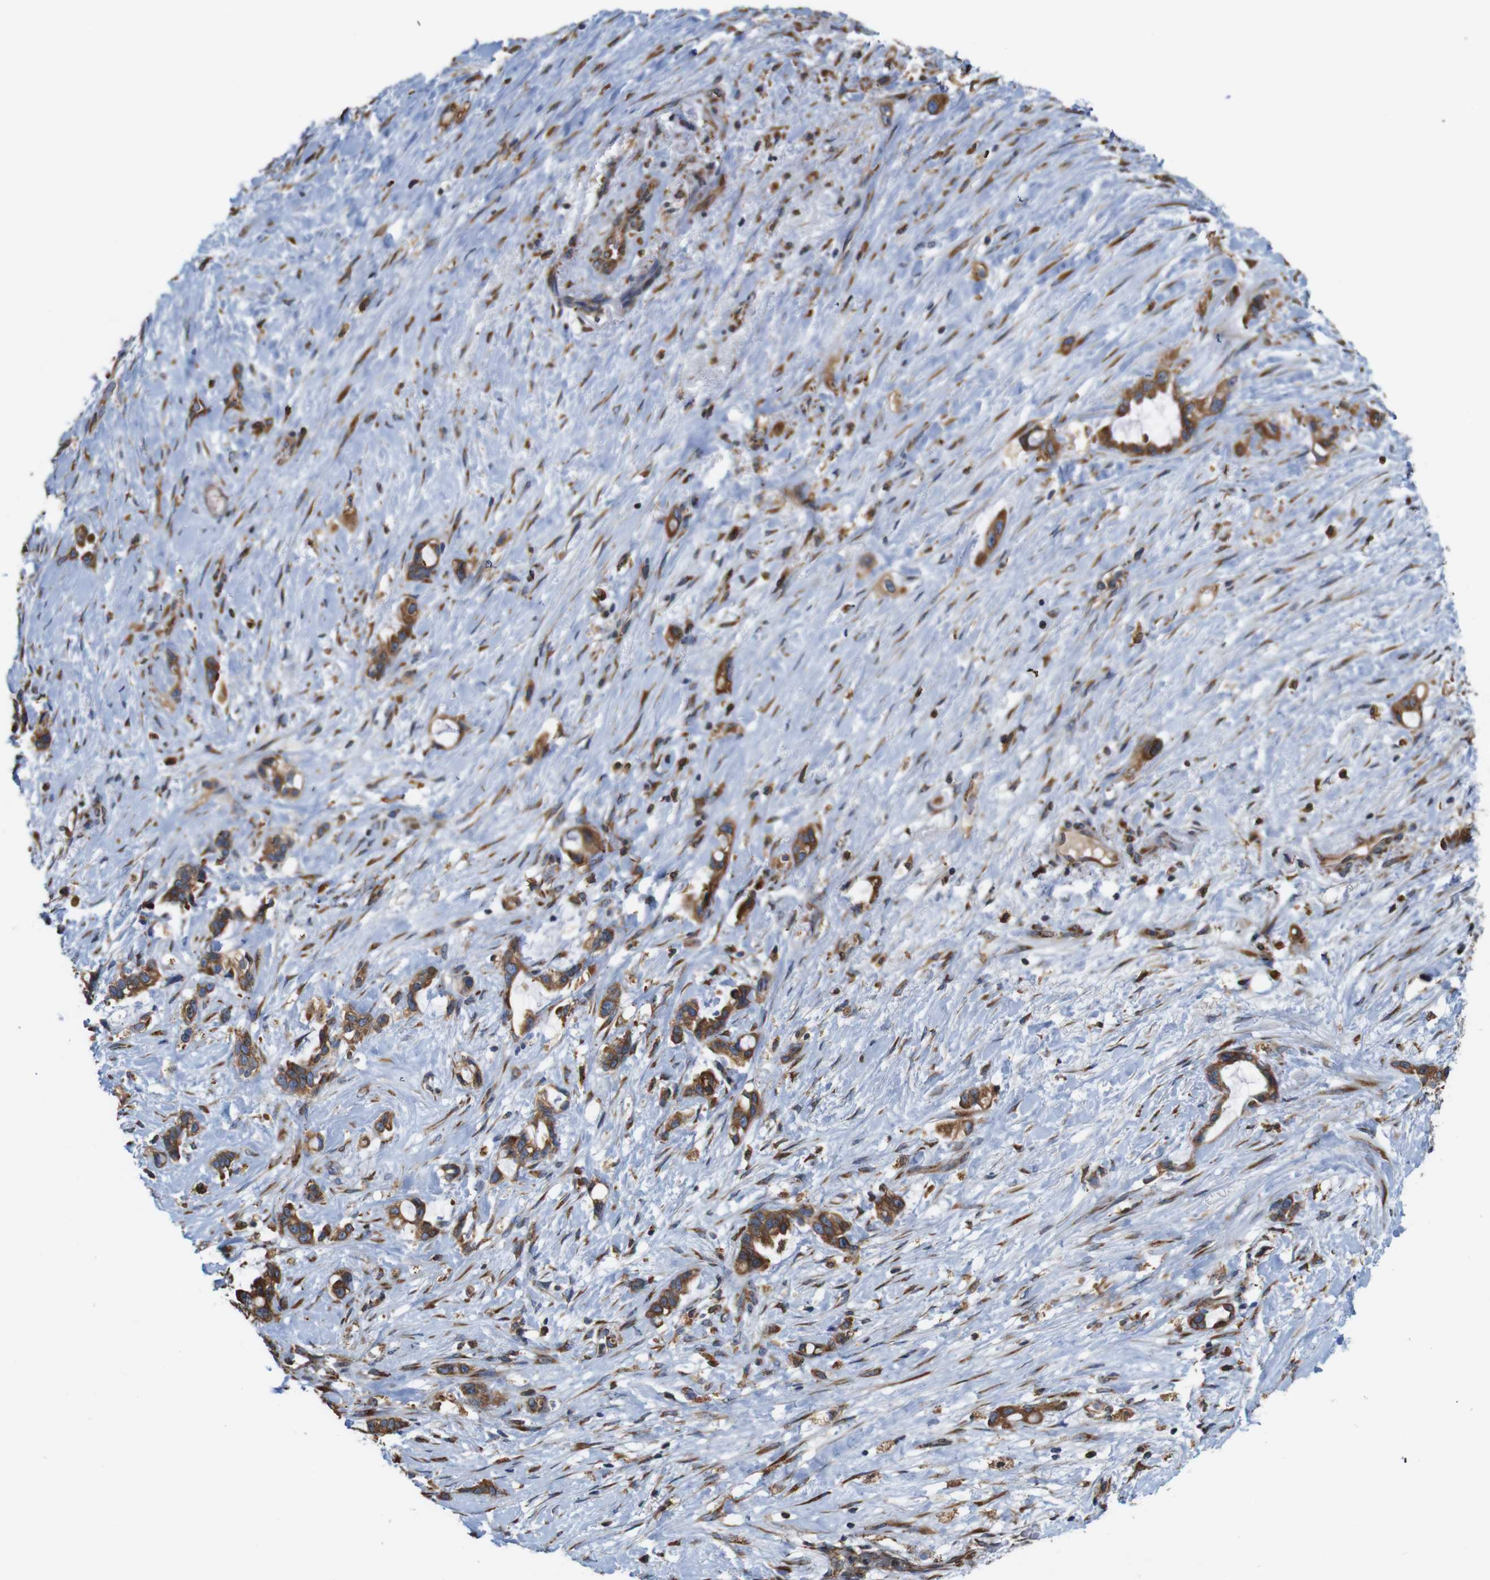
{"staining": {"intensity": "moderate", "quantity": ">75%", "location": "cytoplasmic/membranous"}, "tissue": "liver cancer", "cell_type": "Tumor cells", "image_type": "cancer", "snomed": [{"axis": "morphology", "description": "Cholangiocarcinoma"}, {"axis": "topography", "description": "Liver"}], "caption": "Immunohistochemistry photomicrograph of neoplastic tissue: human cholangiocarcinoma (liver) stained using immunohistochemistry exhibits medium levels of moderate protein expression localized specifically in the cytoplasmic/membranous of tumor cells, appearing as a cytoplasmic/membranous brown color.", "gene": "UGGT1", "patient": {"sex": "female", "age": 65}}